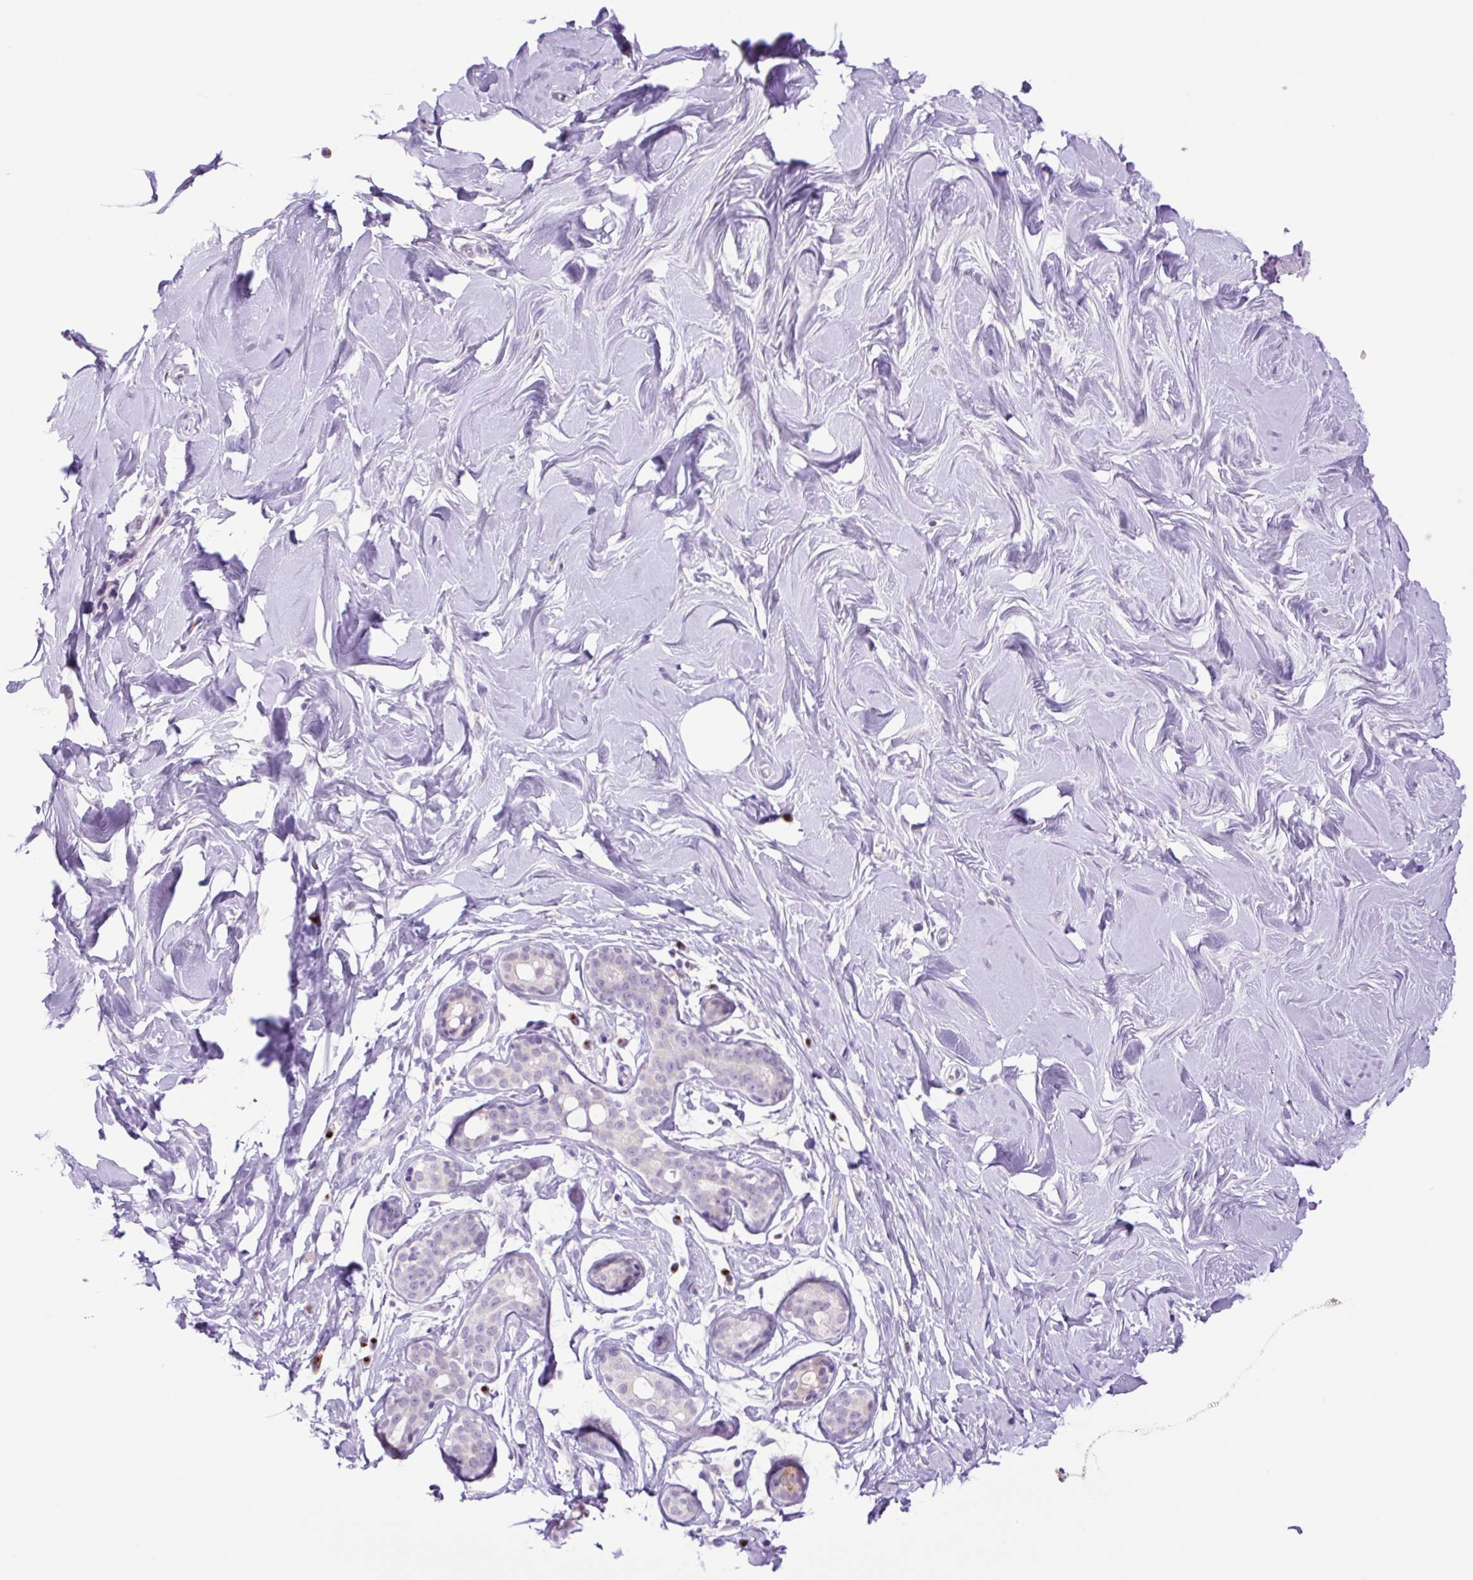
{"staining": {"intensity": "negative", "quantity": "none", "location": "none"}, "tissue": "breast", "cell_type": "Adipocytes", "image_type": "normal", "snomed": [{"axis": "morphology", "description": "Normal tissue, NOS"}, {"axis": "topography", "description": "Breast"}], "caption": "An IHC histopathology image of benign breast is shown. There is no staining in adipocytes of breast.", "gene": "MFSD3", "patient": {"sex": "female", "age": 27}}